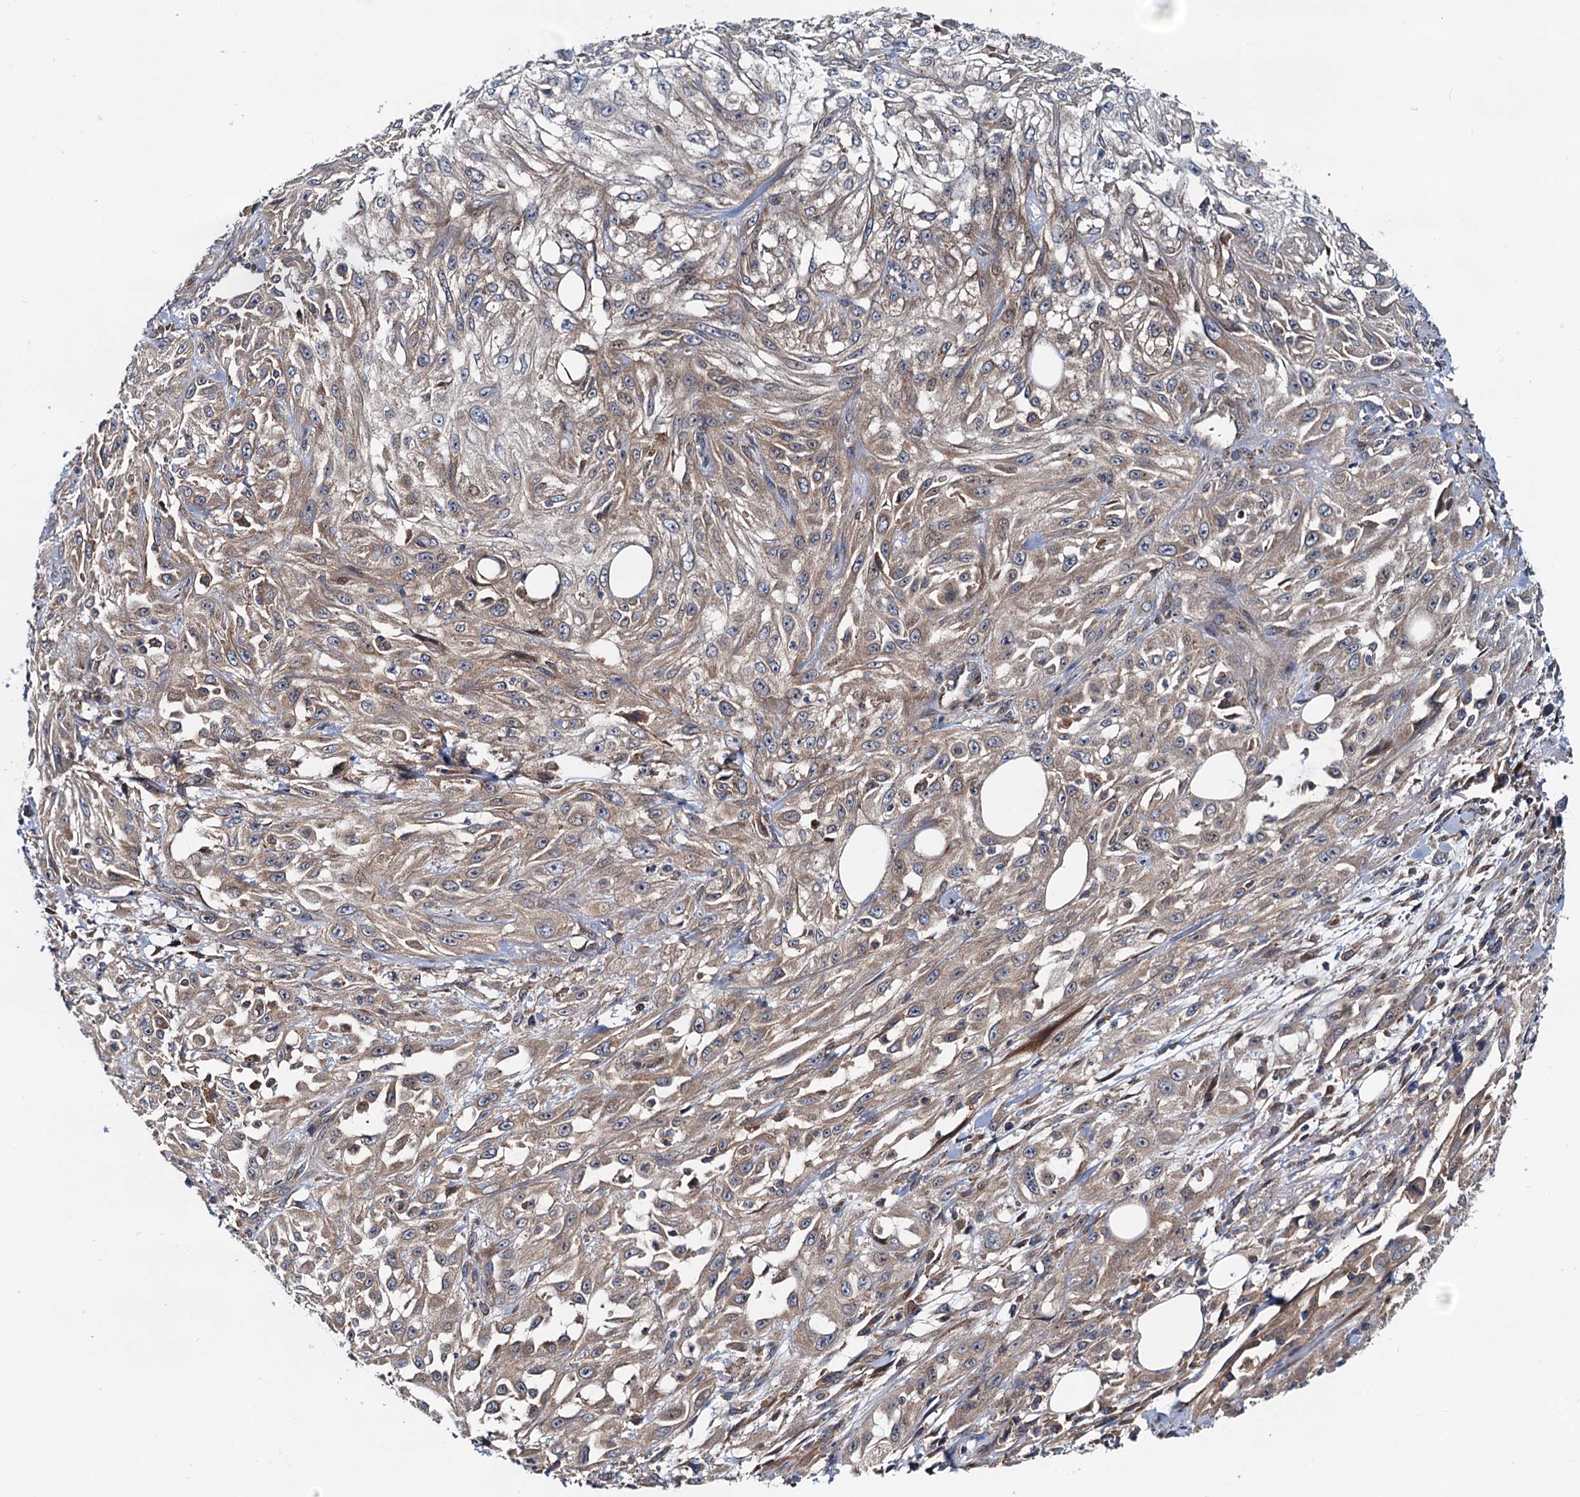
{"staining": {"intensity": "weak", "quantity": "25%-75%", "location": "cytoplasmic/membranous"}, "tissue": "skin cancer", "cell_type": "Tumor cells", "image_type": "cancer", "snomed": [{"axis": "morphology", "description": "Squamous cell carcinoma, NOS"}, {"axis": "morphology", "description": "Squamous cell carcinoma, metastatic, NOS"}, {"axis": "topography", "description": "Skin"}, {"axis": "topography", "description": "Lymph node"}], "caption": "Skin squamous cell carcinoma stained with IHC shows weak cytoplasmic/membranous expression in about 25%-75% of tumor cells.", "gene": "EFL1", "patient": {"sex": "male", "age": 75}}